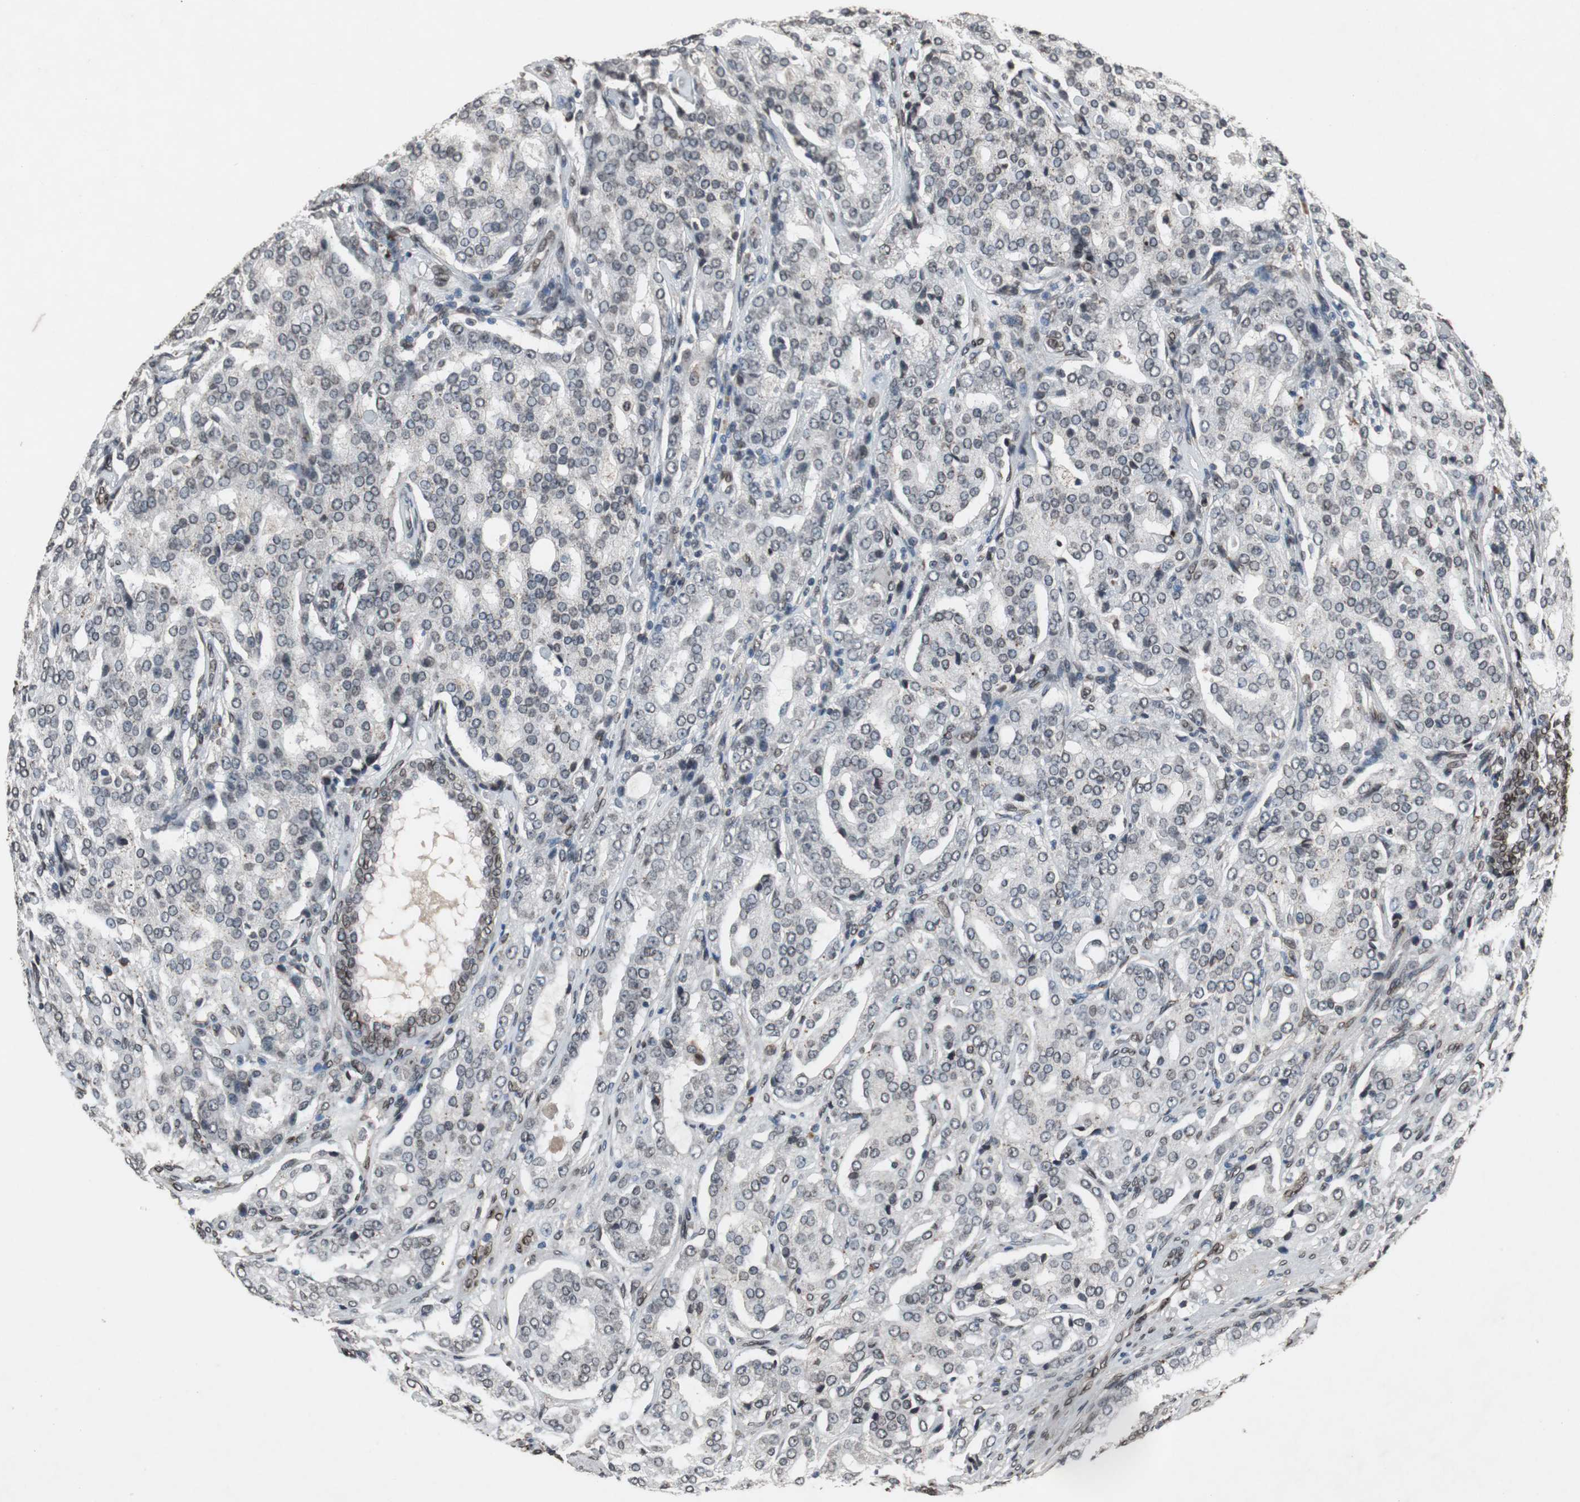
{"staining": {"intensity": "strong", "quantity": "<25%", "location": "cytoplasmic/membranous,nuclear"}, "tissue": "prostate cancer", "cell_type": "Tumor cells", "image_type": "cancer", "snomed": [{"axis": "morphology", "description": "Adenocarcinoma, High grade"}, {"axis": "topography", "description": "Prostate"}], "caption": "Brown immunohistochemical staining in human adenocarcinoma (high-grade) (prostate) exhibits strong cytoplasmic/membranous and nuclear expression in about <25% of tumor cells.", "gene": "LMNA", "patient": {"sex": "male", "age": 72}}